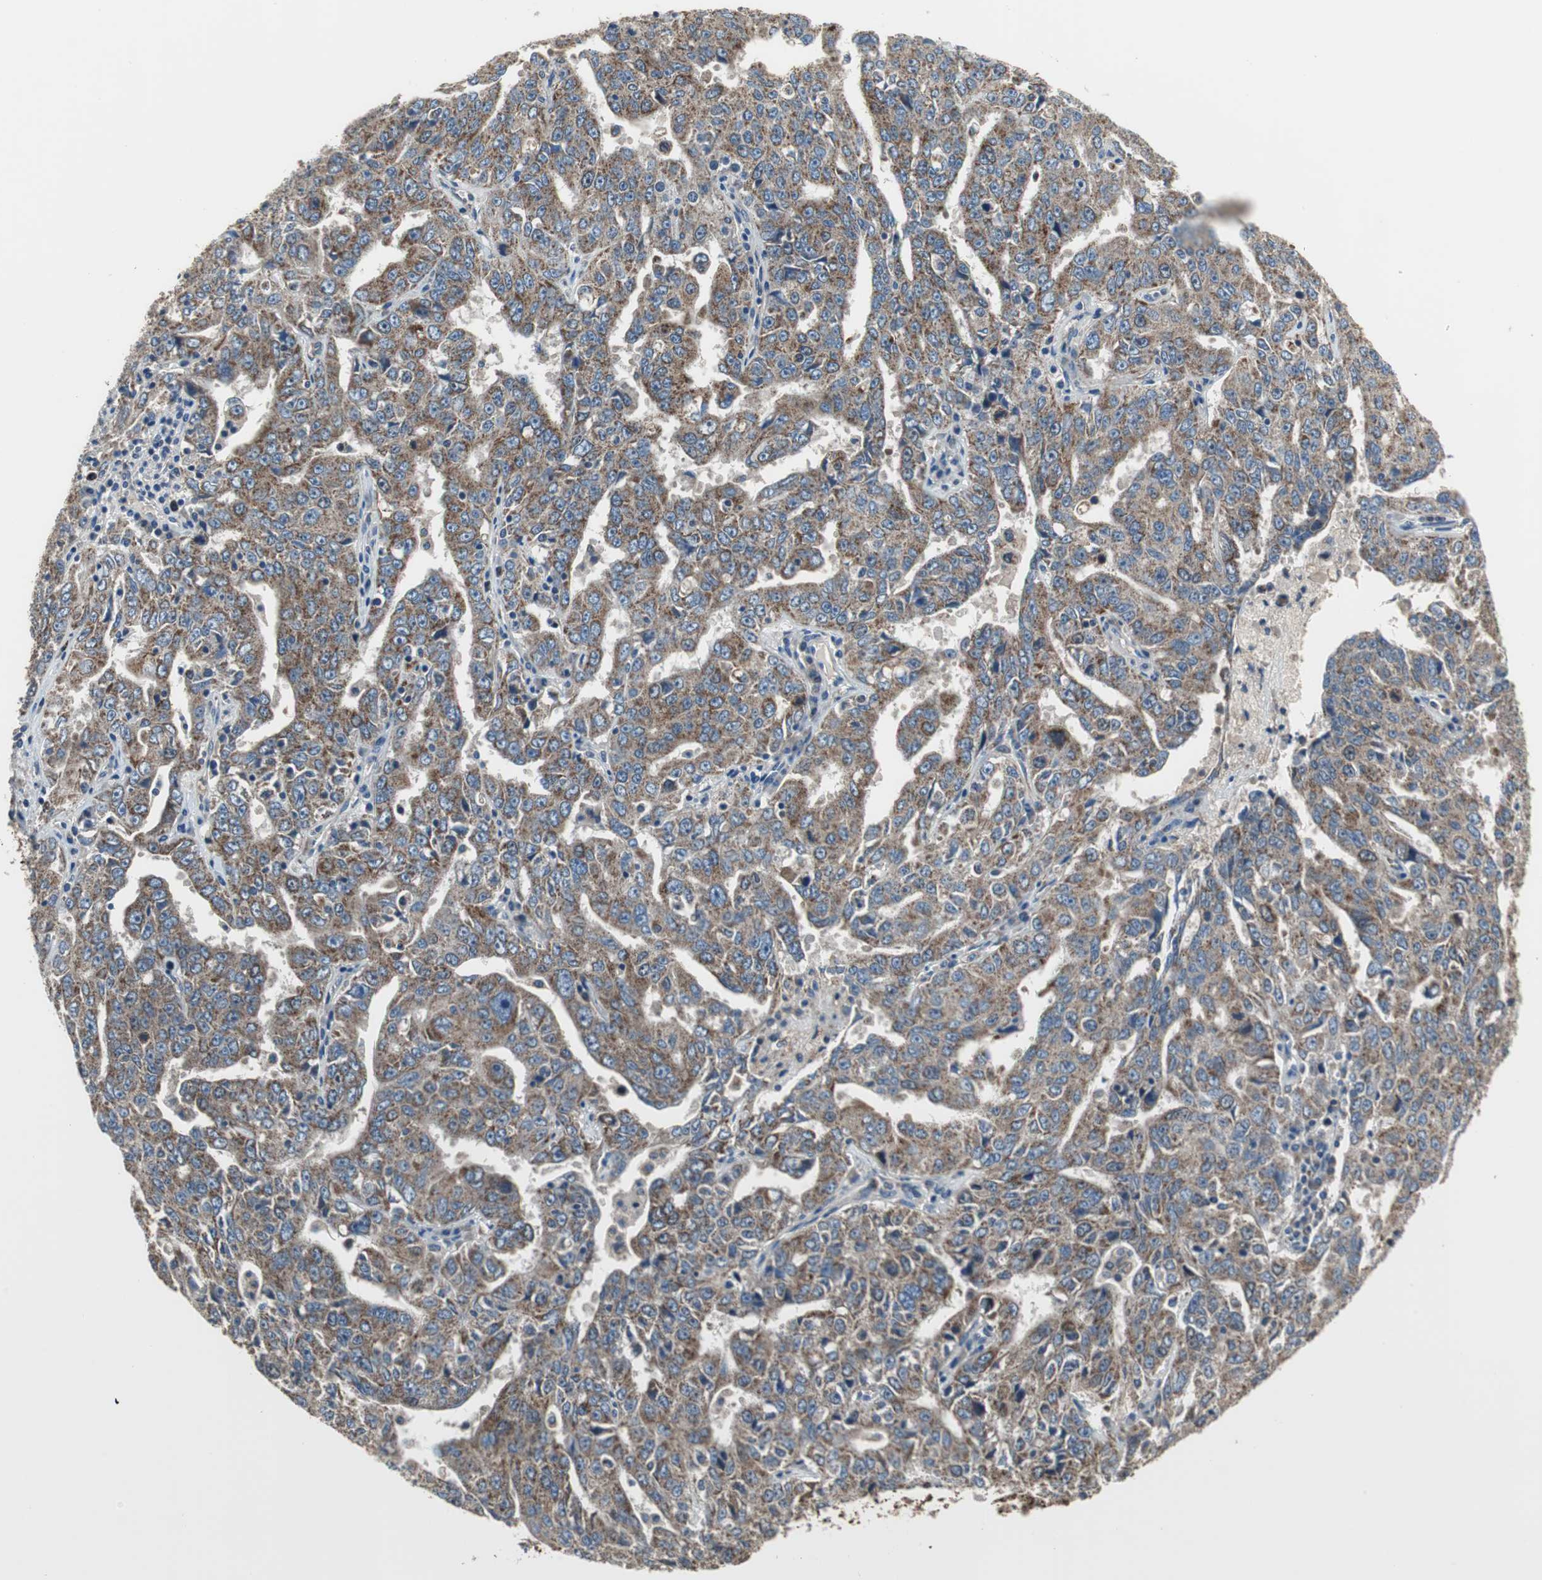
{"staining": {"intensity": "moderate", "quantity": ">75%", "location": "cytoplasmic/membranous"}, "tissue": "ovarian cancer", "cell_type": "Tumor cells", "image_type": "cancer", "snomed": [{"axis": "morphology", "description": "Carcinoma, endometroid"}, {"axis": "topography", "description": "Ovary"}], "caption": "Brown immunohistochemical staining in ovarian cancer reveals moderate cytoplasmic/membranous positivity in about >75% of tumor cells.", "gene": "PI4KB", "patient": {"sex": "female", "age": 62}}